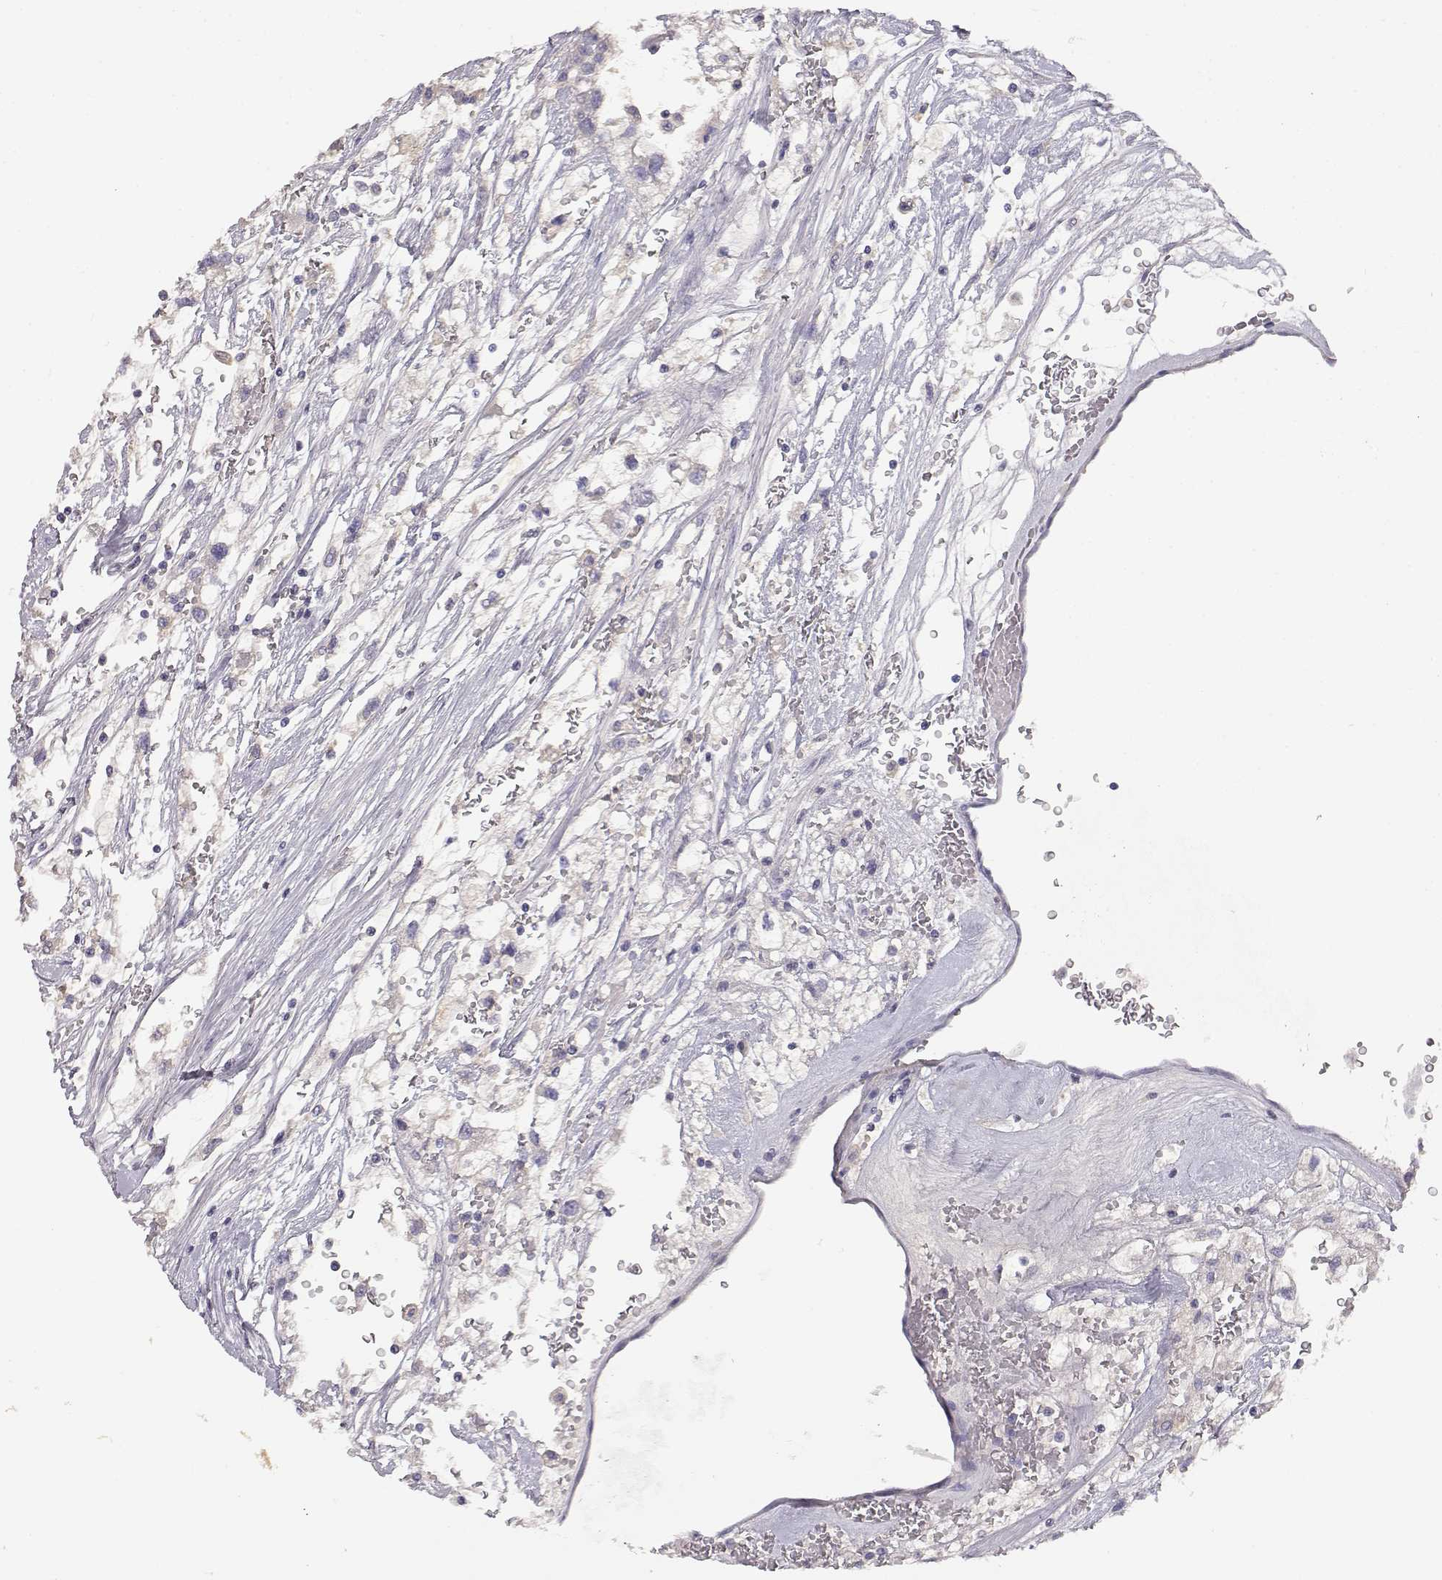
{"staining": {"intensity": "negative", "quantity": "none", "location": "none"}, "tissue": "renal cancer", "cell_type": "Tumor cells", "image_type": "cancer", "snomed": [{"axis": "morphology", "description": "Adenocarcinoma, NOS"}, {"axis": "topography", "description": "Kidney"}], "caption": "Renal cancer (adenocarcinoma) was stained to show a protein in brown. There is no significant positivity in tumor cells.", "gene": "GPR174", "patient": {"sex": "male", "age": 59}}